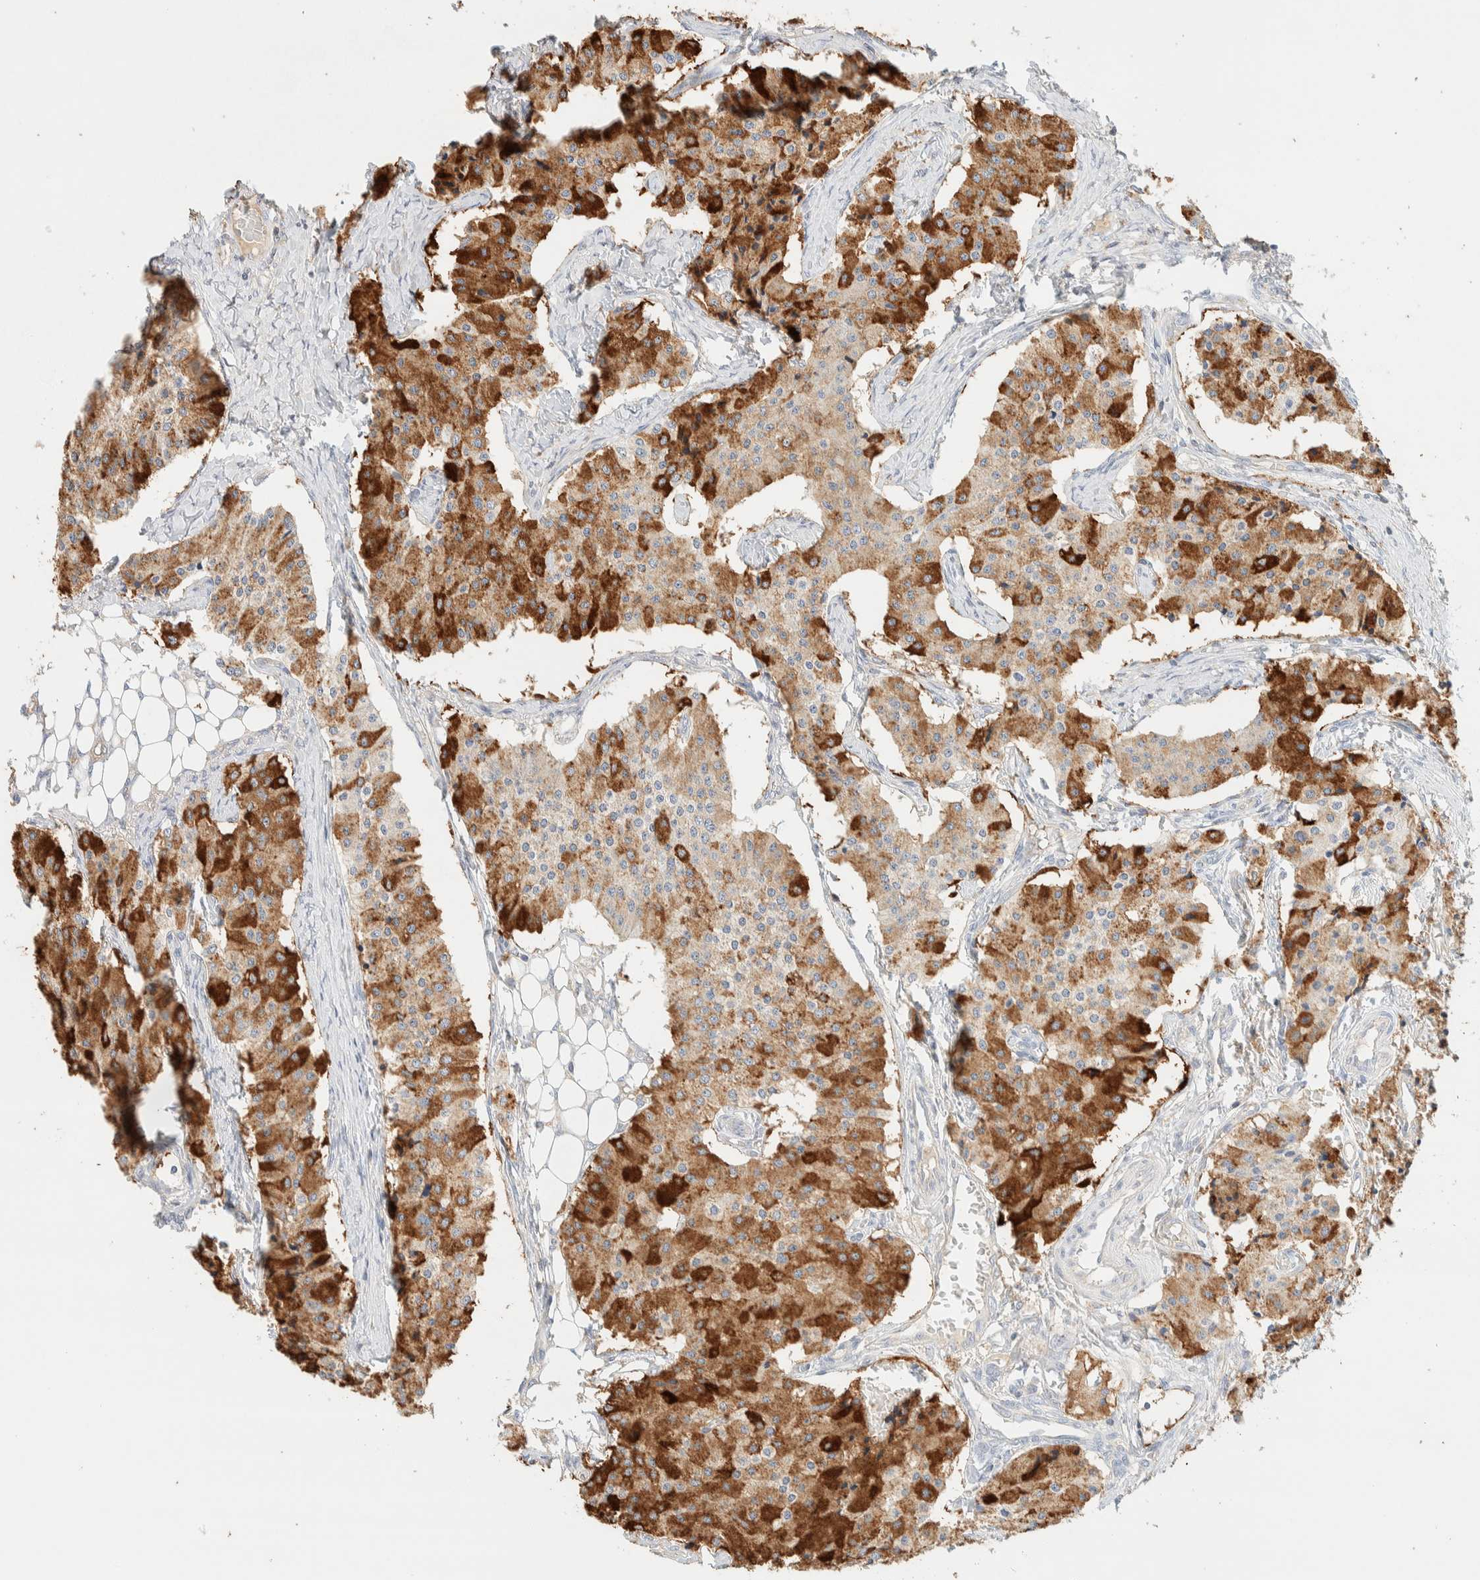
{"staining": {"intensity": "strong", "quantity": ">75%", "location": "cytoplasmic/membranous"}, "tissue": "carcinoid", "cell_type": "Tumor cells", "image_type": "cancer", "snomed": [{"axis": "morphology", "description": "Carcinoid, malignant, NOS"}, {"axis": "topography", "description": "Colon"}], "caption": "Protein analysis of carcinoid (malignant) tissue displays strong cytoplasmic/membranous positivity in about >75% of tumor cells.", "gene": "TBC1D8B", "patient": {"sex": "female", "age": 52}}